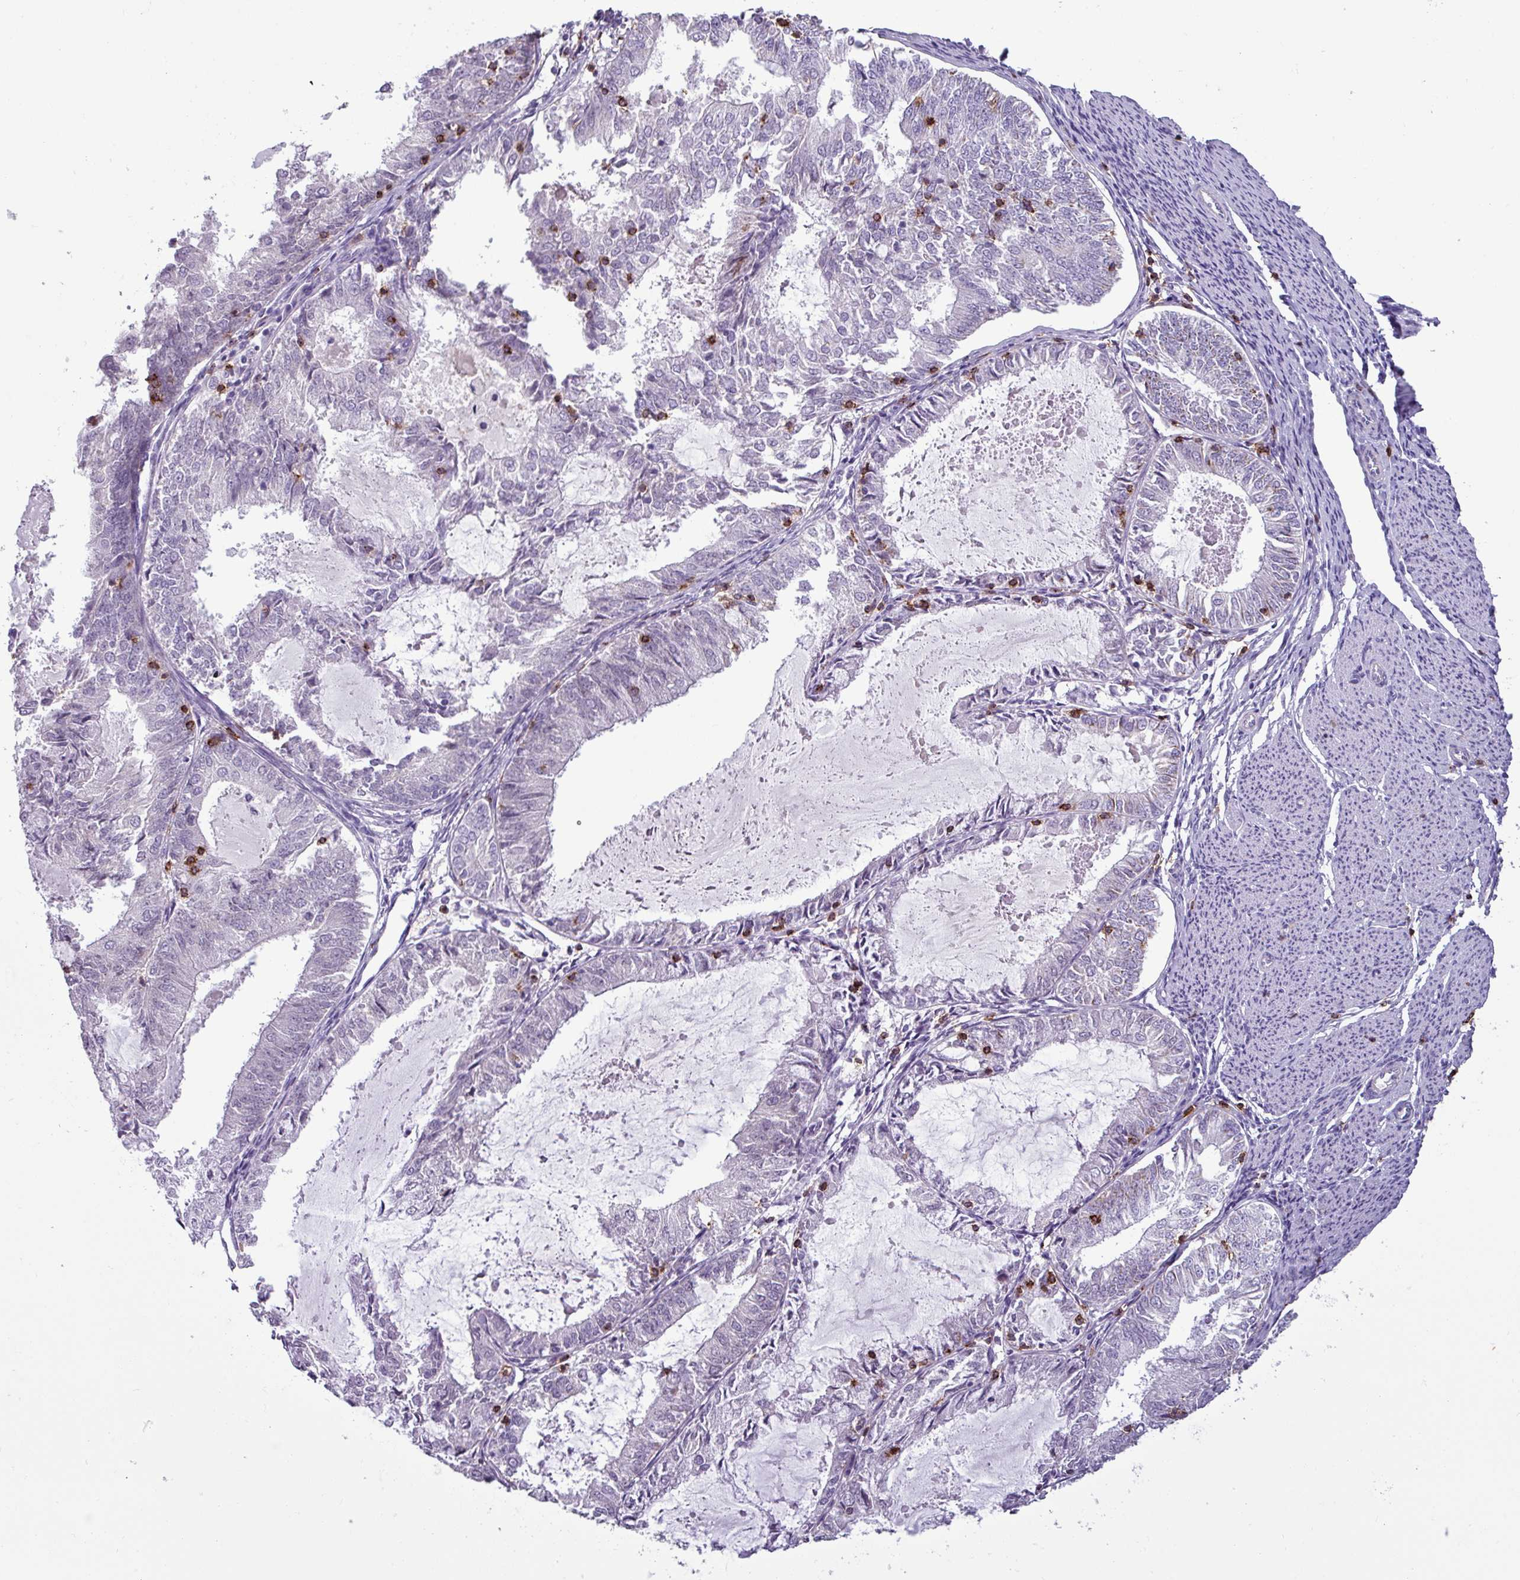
{"staining": {"intensity": "negative", "quantity": "none", "location": "none"}, "tissue": "endometrial cancer", "cell_type": "Tumor cells", "image_type": "cancer", "snomed": [{"axis": "morphology", "description": "Adenocarcinoma, NOS"}, {"axis": "topography", "description": "Endometrium"}], "caption": "The IHC photomicrograph has no significant positivity in tumor cells of endometrial cancer (adenocarcinoma) tissue.", "gene": "CD8A", "patient": {"sex": "female", "age": 57}}